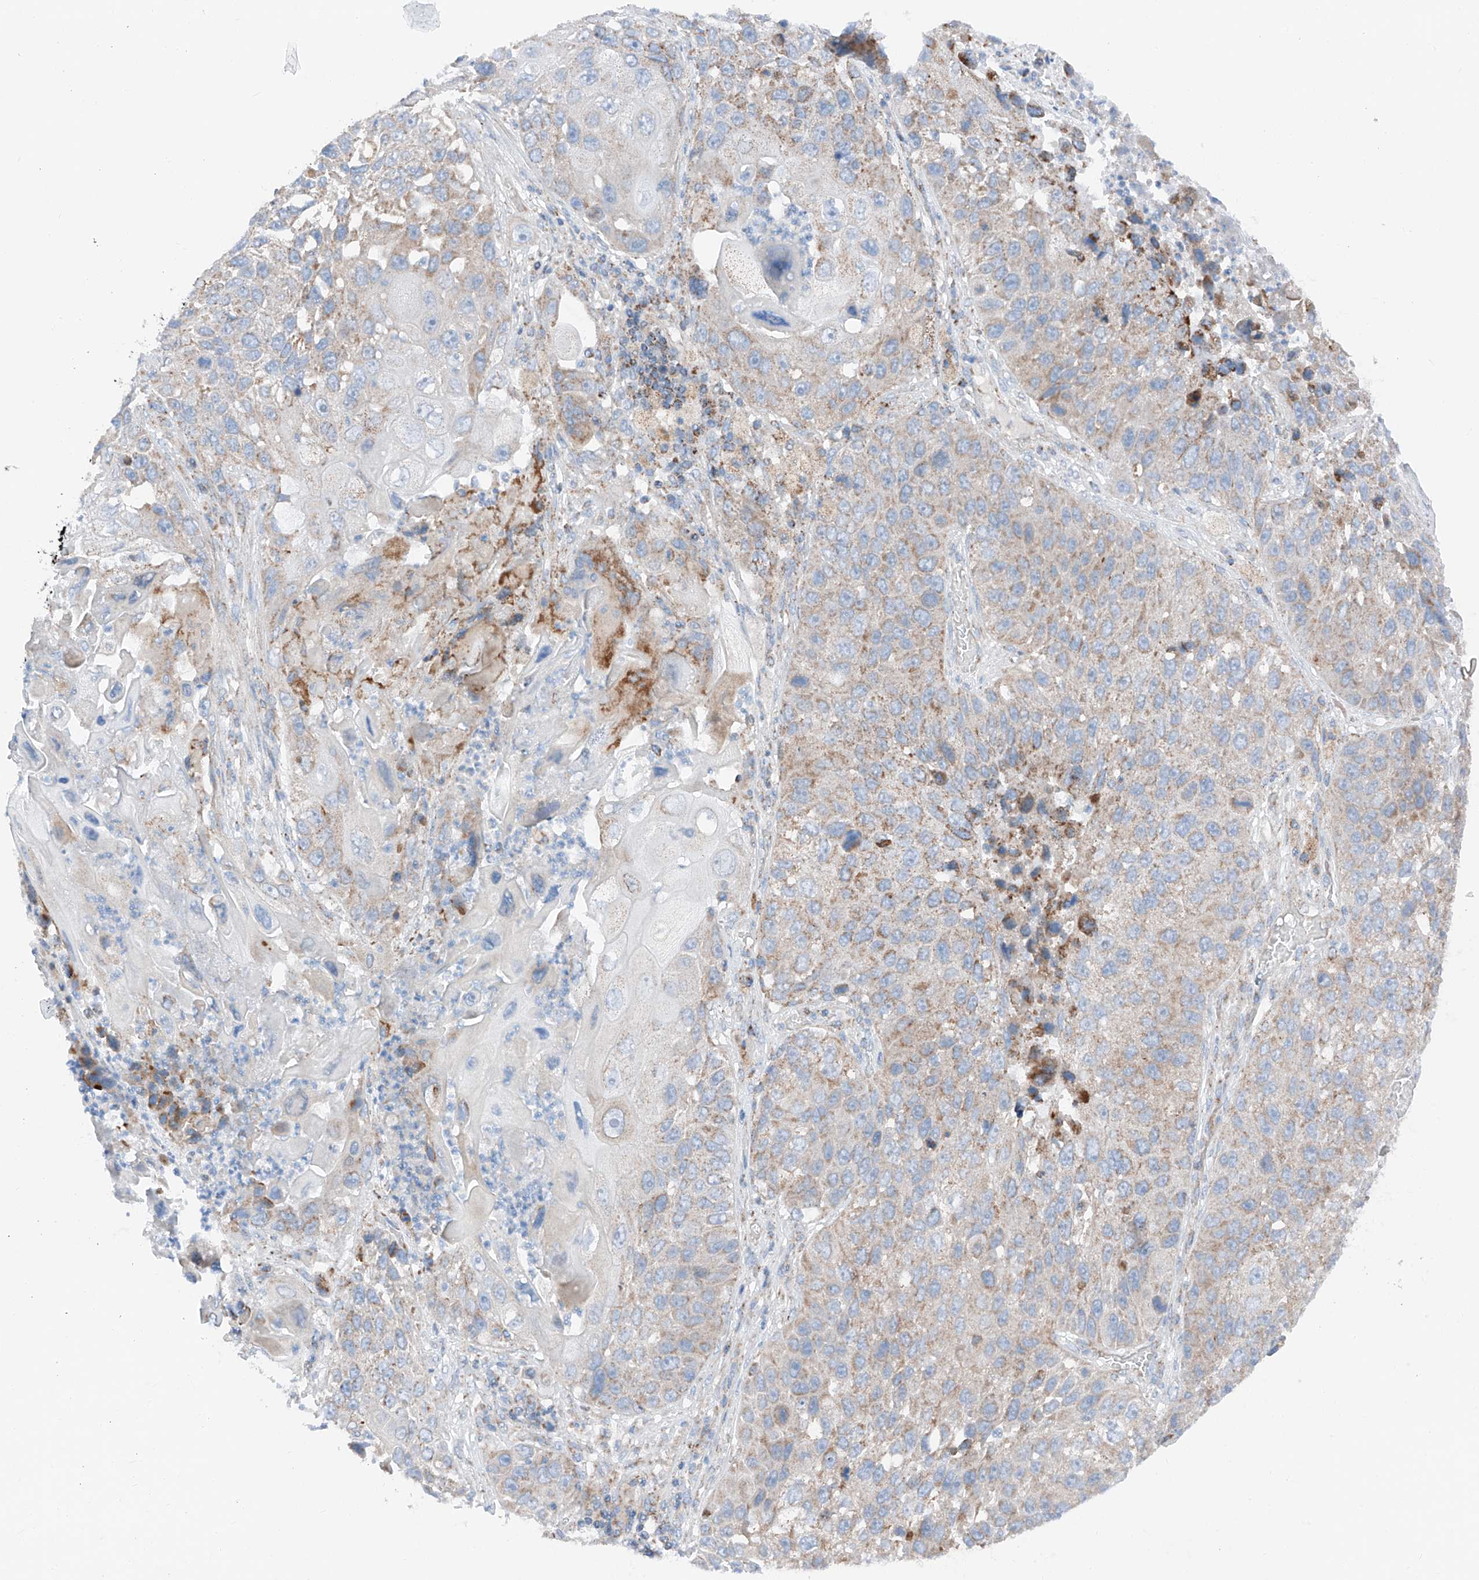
{"staining": {"intensity": "moderate", "quantity": "25%-75%", "location": "cytoplasmic/membranous"}, "tissue": "lung cancer", "cell_type": "Tumor cells", "image_type": "cancer", "snomed": [{"axis": "morphology", "description": "Squamous cell carcinoma, NOS"}, {"axis": "topography", "description": "Lung"}], "caption": "Squamous cell carcinoma (lung) stained for a protein demonstrates moderate cytoplasmic/membranous positivity in tumor cells.", "gene": "MRAP", "patient": {"sex": "male", "age": 61}}